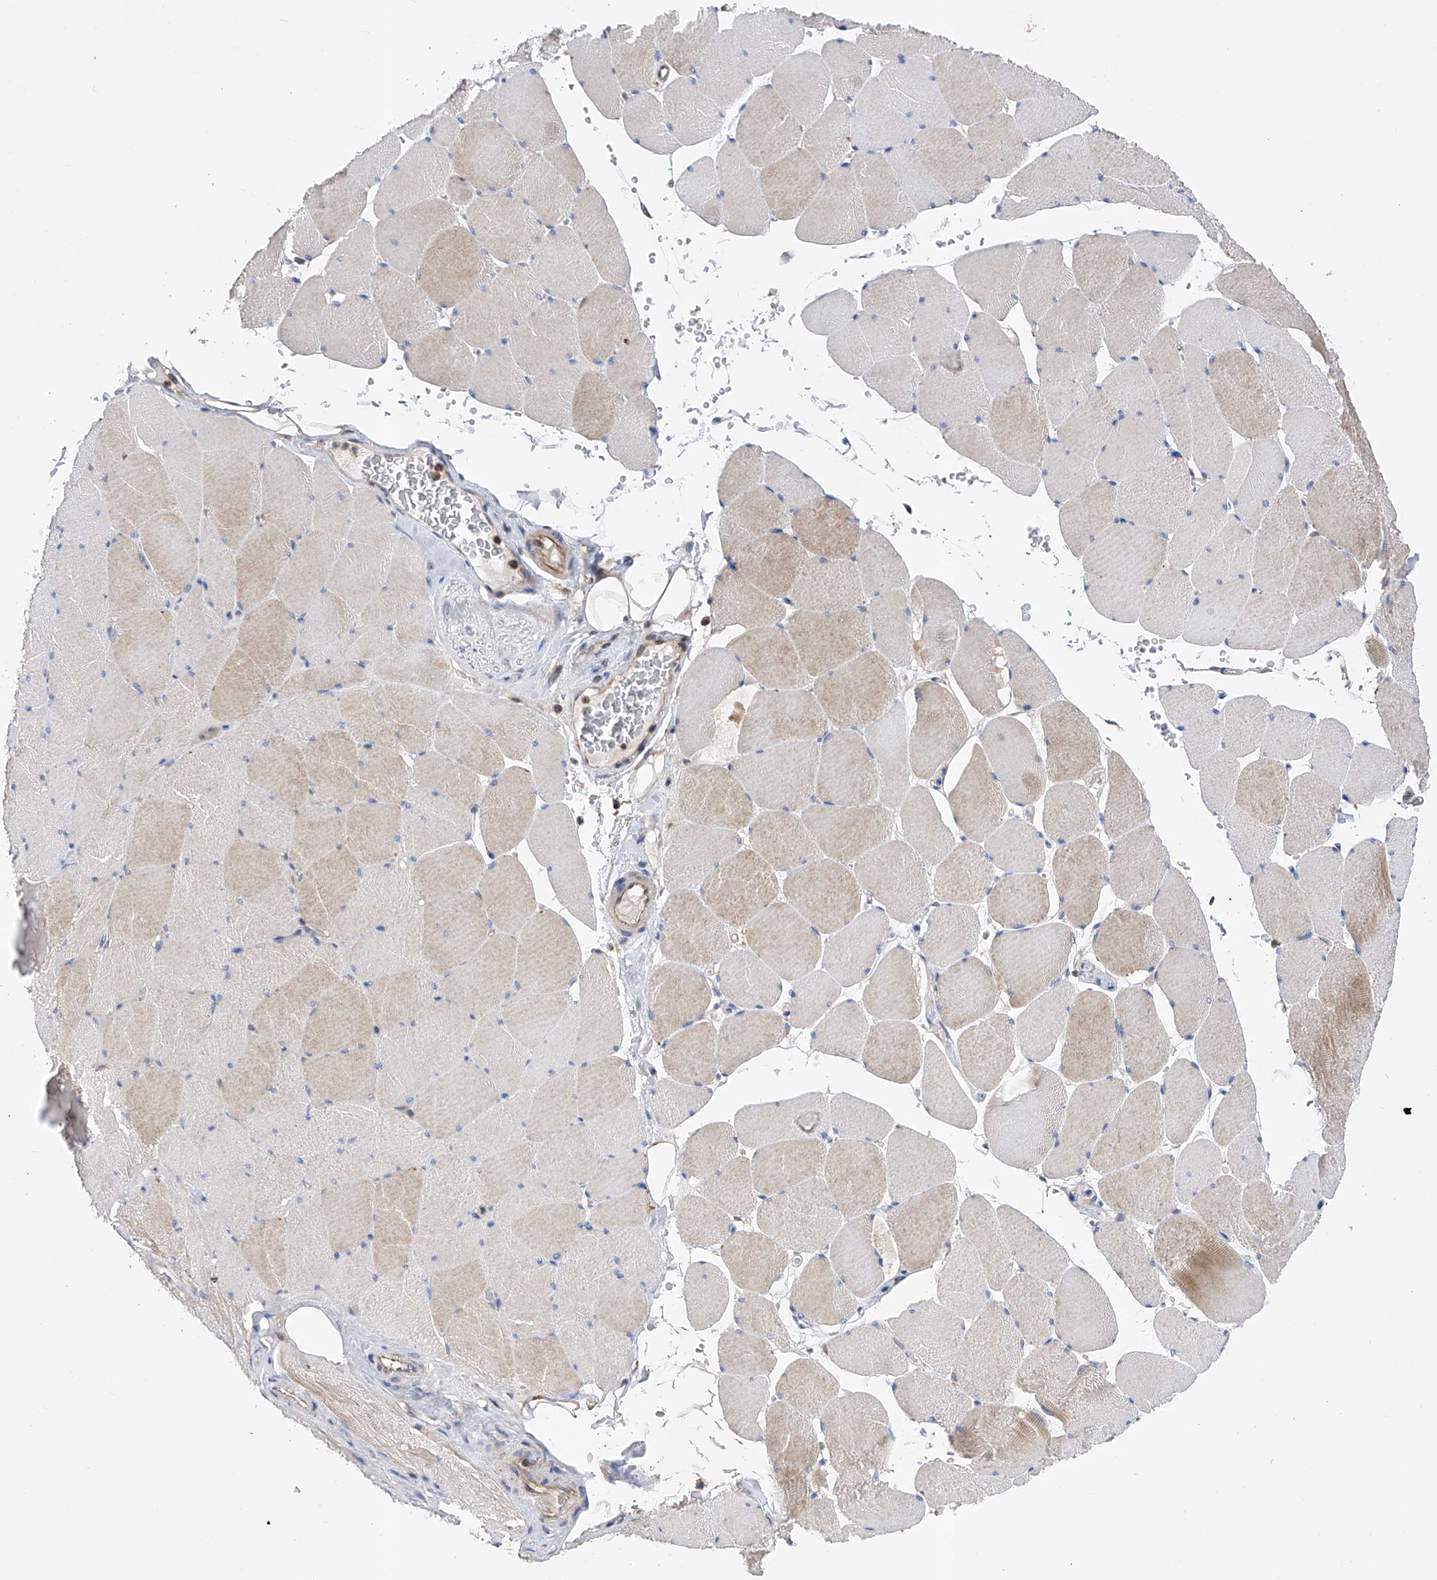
{"staining": {"intensity": "moderate", "quantity": "25%-75%", "location": "cytoplasmic/membranous"}, "tissue": "skeletal muscle", "cell_type": "Myocytes", "image_type": "normal", "snomed": [{"axis": "morphology", "description": "Normal tissue, NOS"}, {"axis": "topography", "description": "Skeletal muscle"}, {"axis": "topography", "description": "Head-Neck"}], "caption": "Immunohistochemistry (IHC) micrograph of benign skeletal muscle: skeletal muscle stained using immunohistochemistry displays medium levels of moderate protein expression localized specifically in the cytoplasmic/membranous of myocytes, appearing as a cytoplasmic/membranous brown color.", "gene": "SPATA20", "patient": {"sex": "male", "age": 66}}